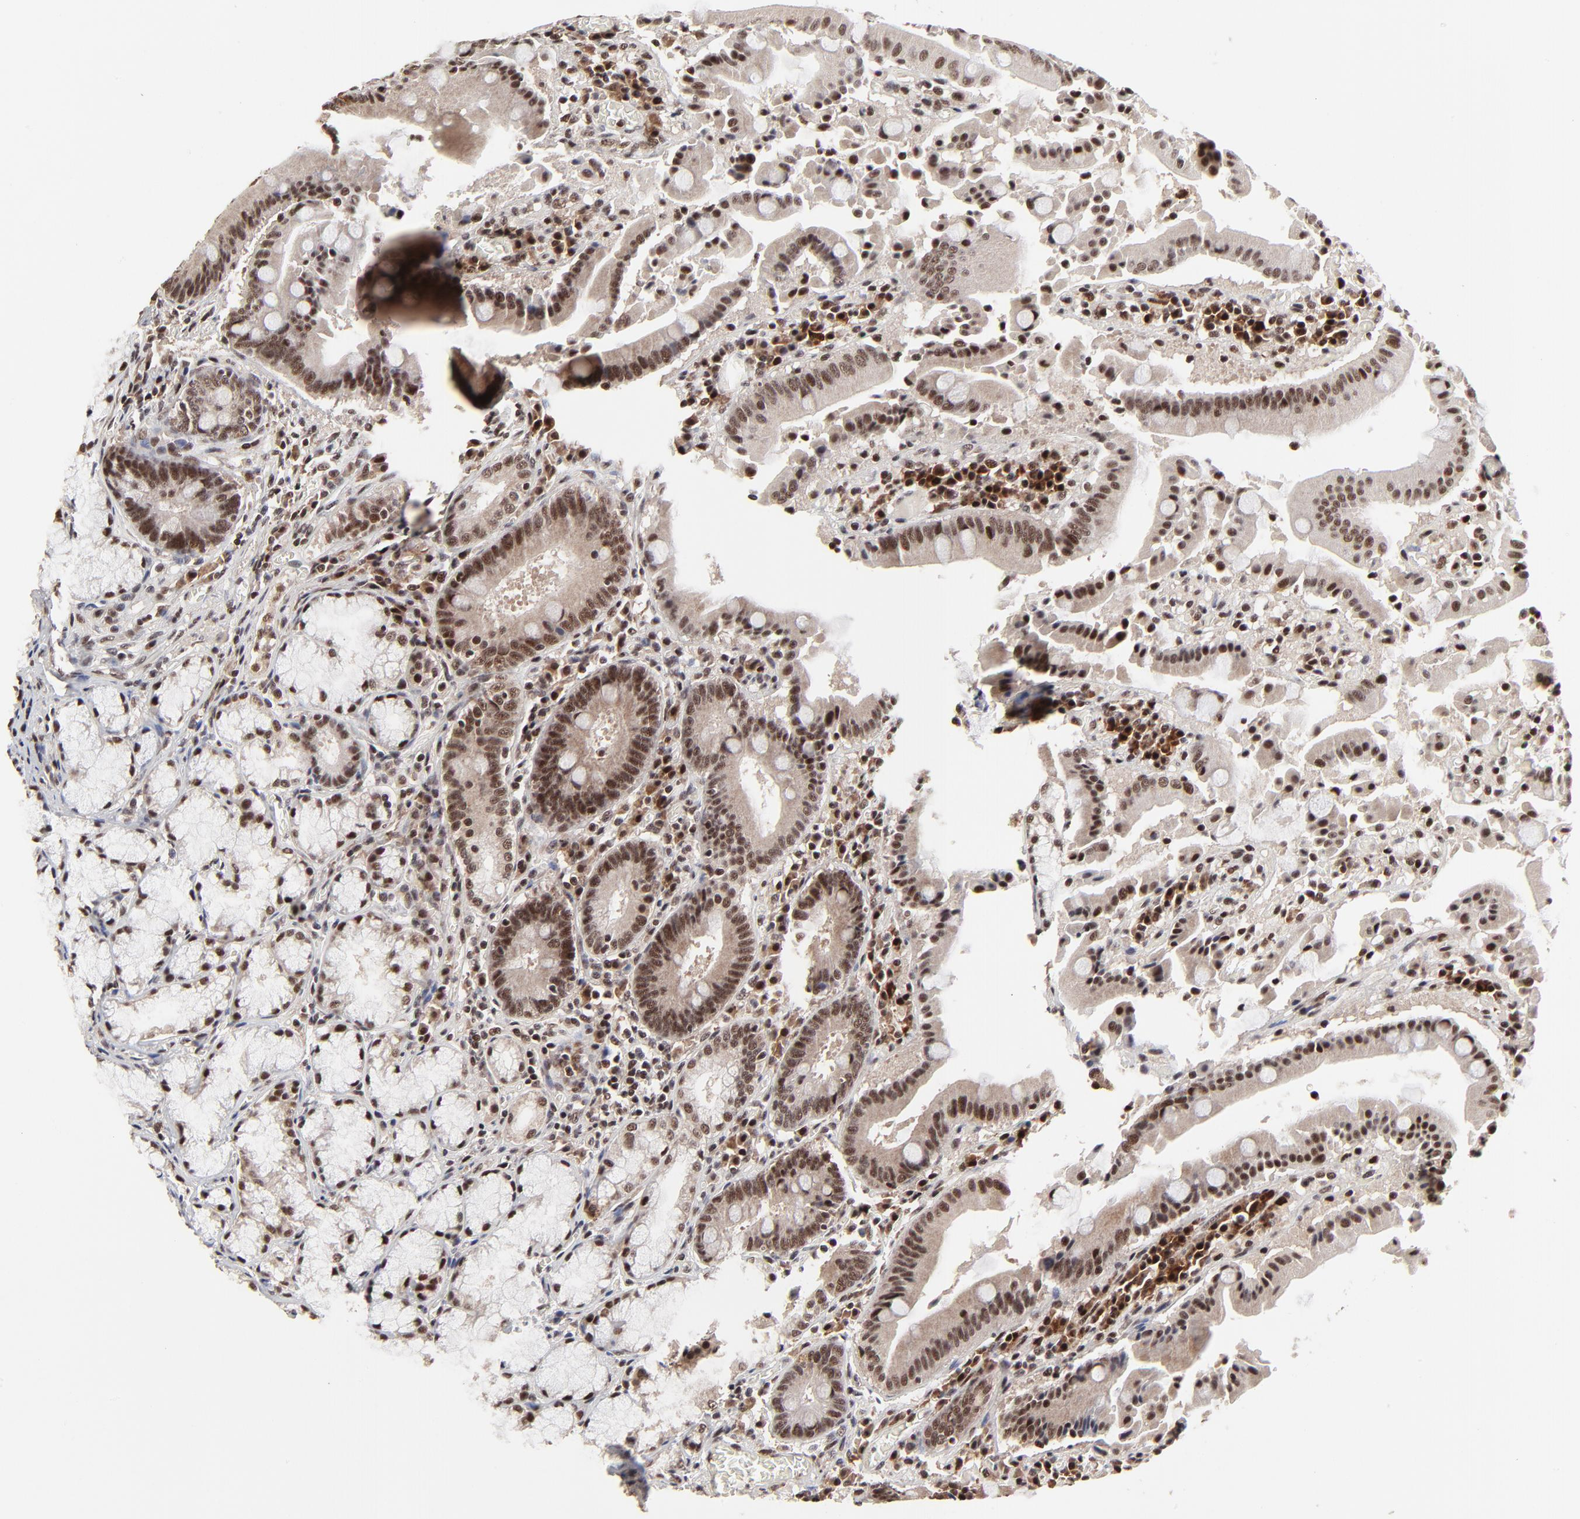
{"staining": {"intensity": "strong", "quantity": ">75%", "location": "nuclear"}, "tissue": "stomach", "cell_type": "Glandular cells", "image_type": "normal", "snomed": [{"axis": "morphology", "description": "Normal tissue, NOS"}, {"axis": "topography", "description": "Stomach, lower"}], "caption": "Glandular cells demonstrate strong nuclear expression in approximately >75% of cells in unremarkable stomach.", "gene": "RBM22", "patient": {"sex": "male", "age": 56}}